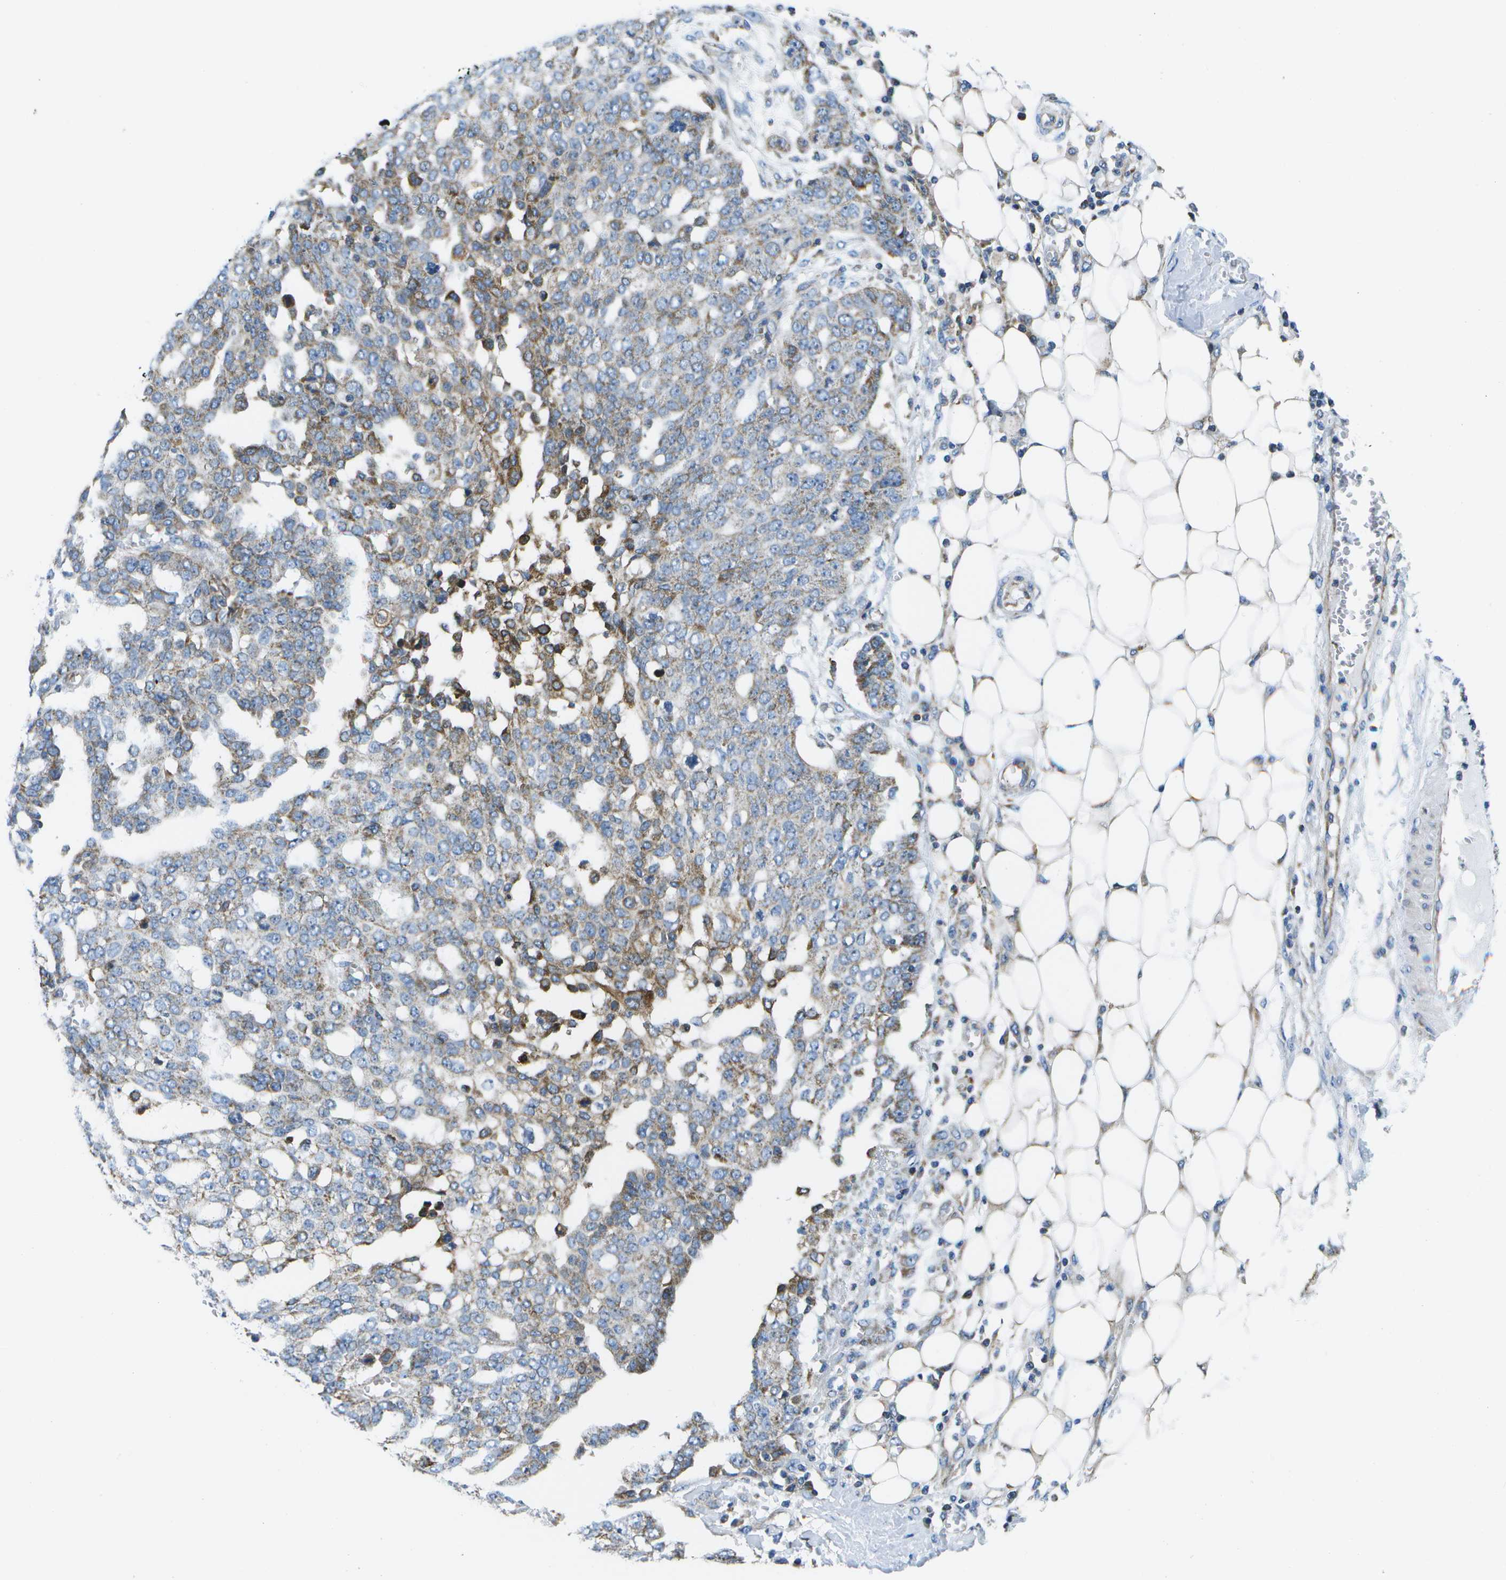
{"staining": {"intensity": "weak", "quantity": "25%-75%", "location": "cytoplasmic/membranous"}, "tissue": "ovarian cancer", "cell_type": "Tumor cells", "image_type": "cancer", "snomed": [{"axis": "morphology", "description": "Cystadenocarcinoma, serous, NOS"}, {"axis": "topography", "description": "Soft tissue"}, {"axis": "topography", "description": "Ovary"}], "caption": "About 25%-75% of tumor cells in ovarian cancer (serous cystadenocarcinoma) demonstrate weak cytoplasmic/membranous protein positivity as visualized by brown immunohistochemical staining.", "gene": "GDF5", "patient": {"sex": "female", "age": 57}}